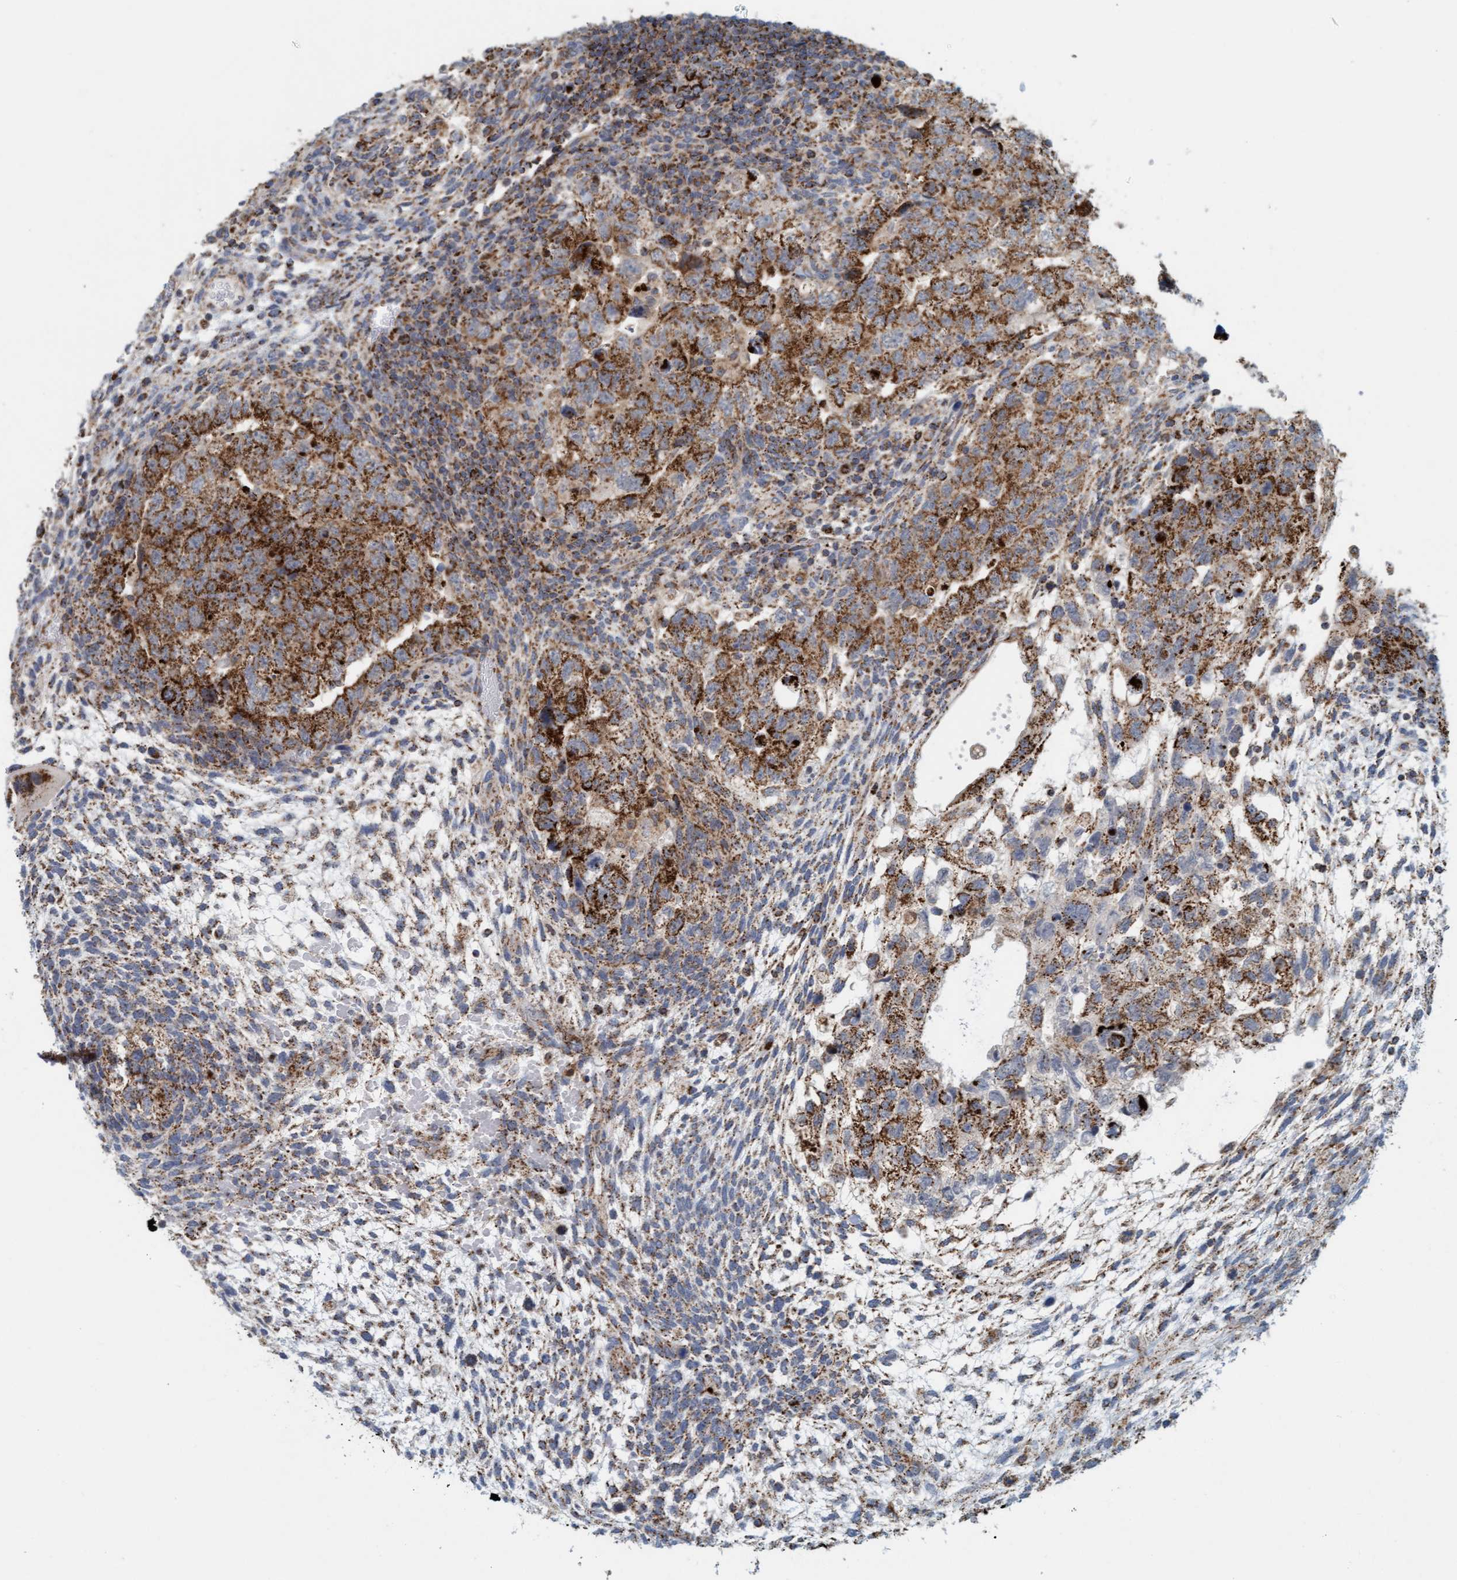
{"staining": {"intensity": "strong", "quantity": ">75%", "location": "cytoplasmic/membranous"}, "tissue": "testis cancer", "cell_type": "Tumor cells", "image_type": "cancer", "snomed": [{"axis": "morphology", "description": "Carcinoma, Embryonal, NOS"}, {"axis": "topography", "description": "Testis"}], "caption": "Immunohistochemical staining of human testis cancer demonstrates strong cytoplasmic/membranous protein positivity in about >75% of tumor cells.", "gene": "B9D1", "patient": {"sex": "male", "age": 36}}